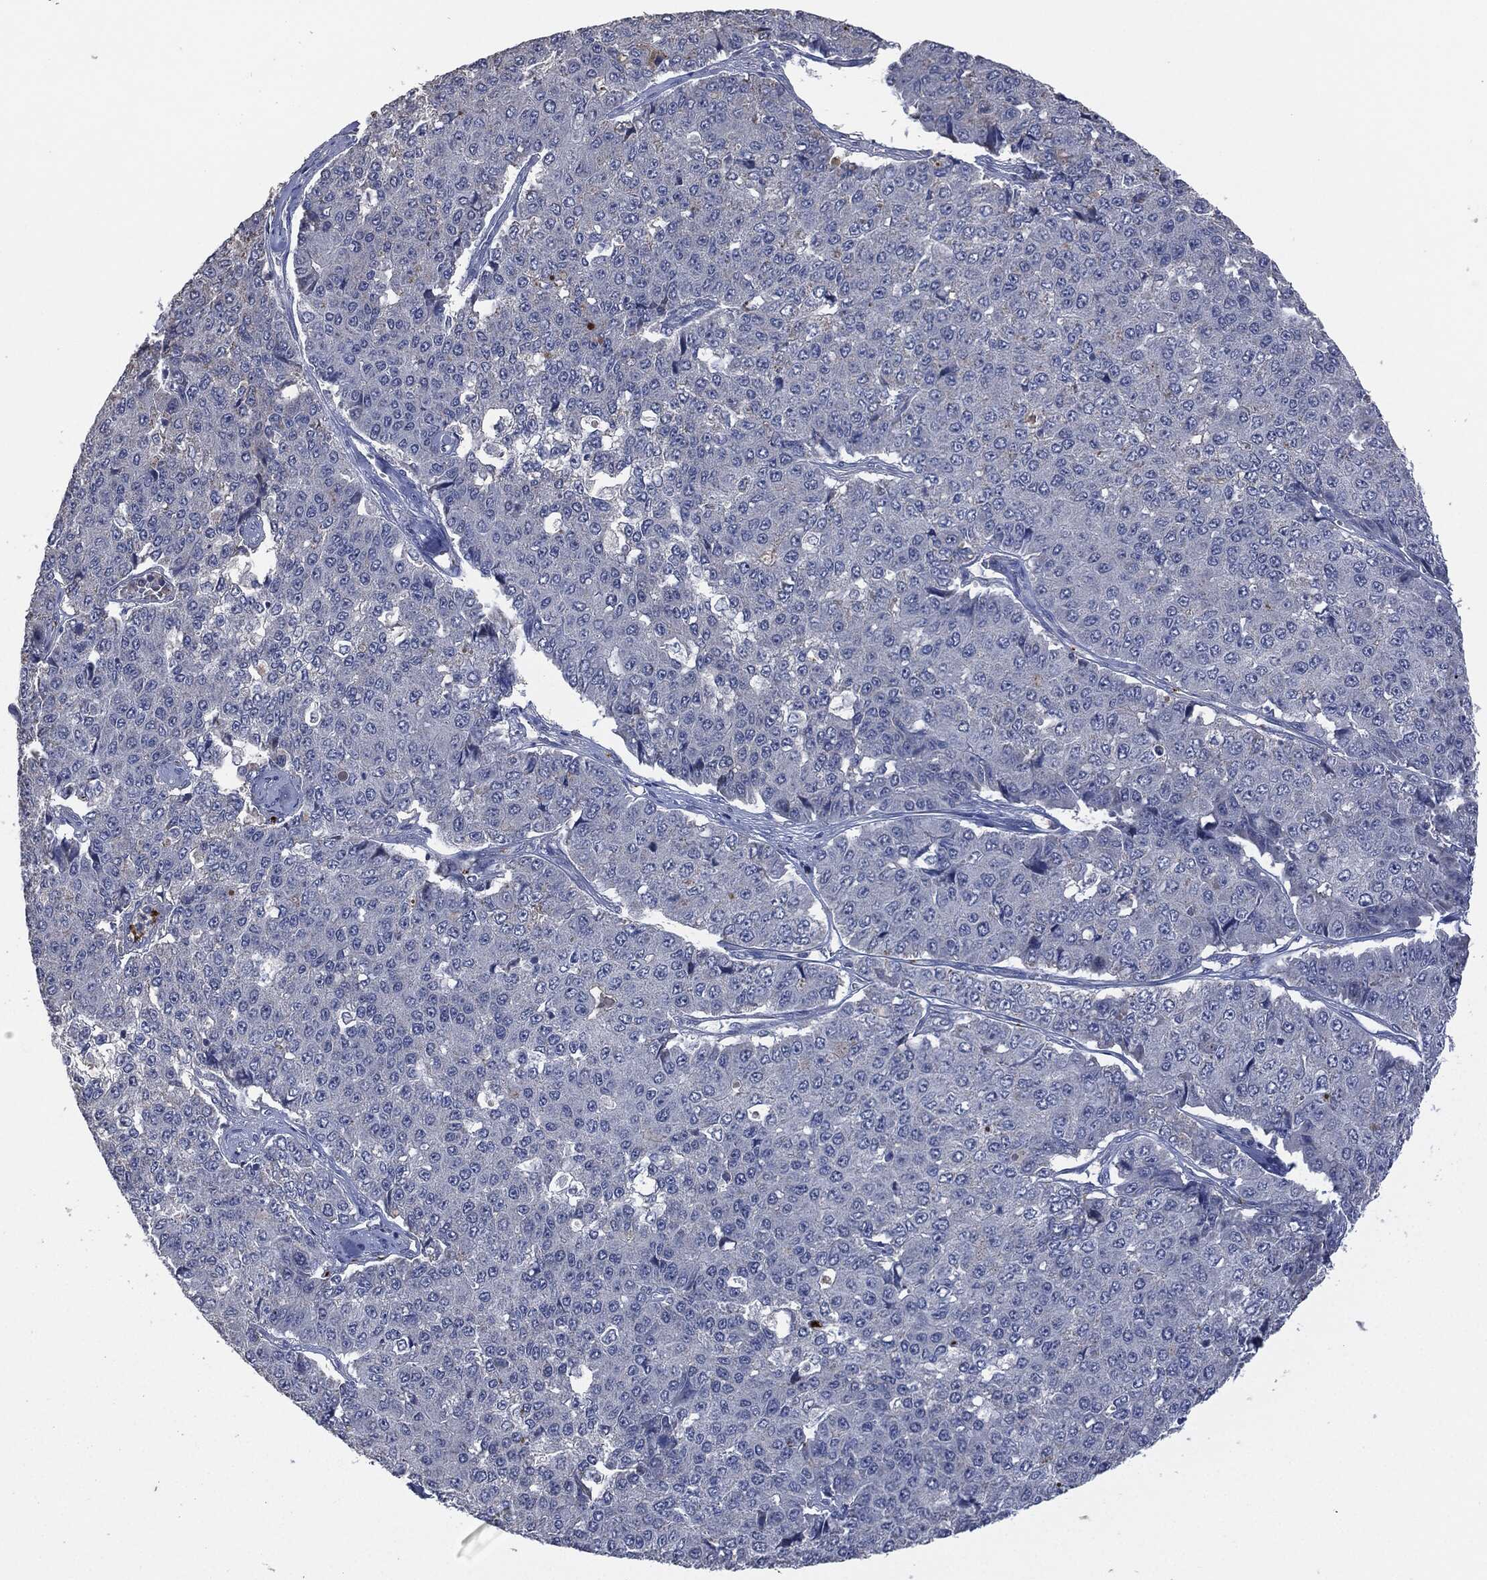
{"staining": {"intensity": "negative", "quantity": "none", "location": "none"}, "tissue": "pancreatic cancer", "cell_type": "Tumor cells", "image_type": "cancer", "snomed": [{"axis": "morphology", "description": "Normal tissue, NOS"}, {"axis": "morphology", "description": "Adenocarcinoma, NOS"}, {"axis": "topography", "description": "Pancreas"}, {"axis": "topography", "description": "Duodenum"}], "caption": "Immunohistochemical staining of human adenocarcinoma (pancreatic) reveals no significant staining in tumor cells. (DAB IHC, high magnification).", "gene": "CD33", "patient": {"sex": "male", "age": 50}}